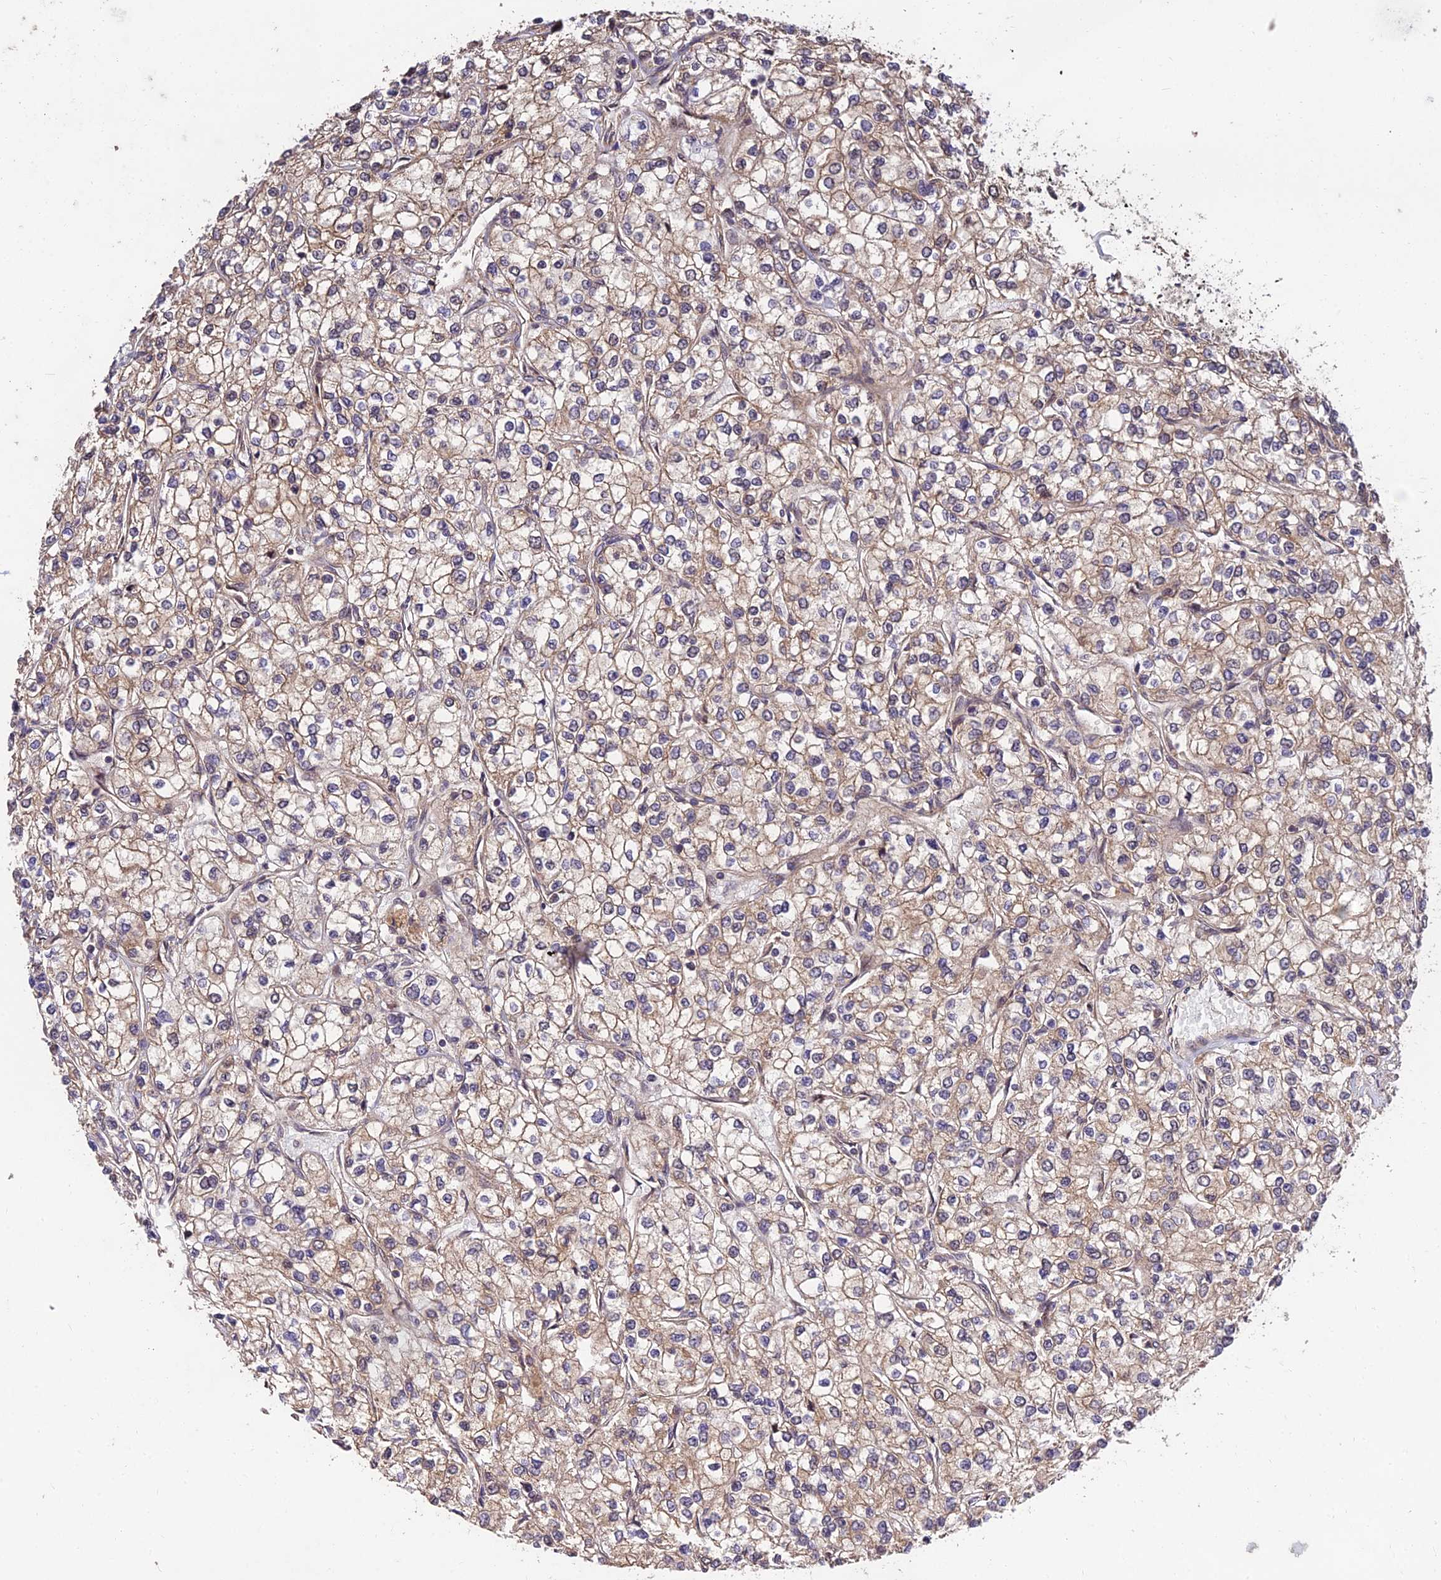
{"staining": {"intensity": "weak", "quantity": ">75%", "location": "cytoplasmic/membranous"}, "tissue": "renal cancer", "cell_type": "Tumor cells", "image_type": "cancer", "snomed": [{"axis": "morphology", "description": "Adenocarcinoma, NOS"}, {"axis": "topography", "description": "Kidney"}], "caption": "Protein staining reveals weak cytoplasmic/membranous expression in approximately >75% of tumor cells in adenocarcinoma (renal).", "gene": "MKKS", "patient": {"sex": "male", "age": 80}}